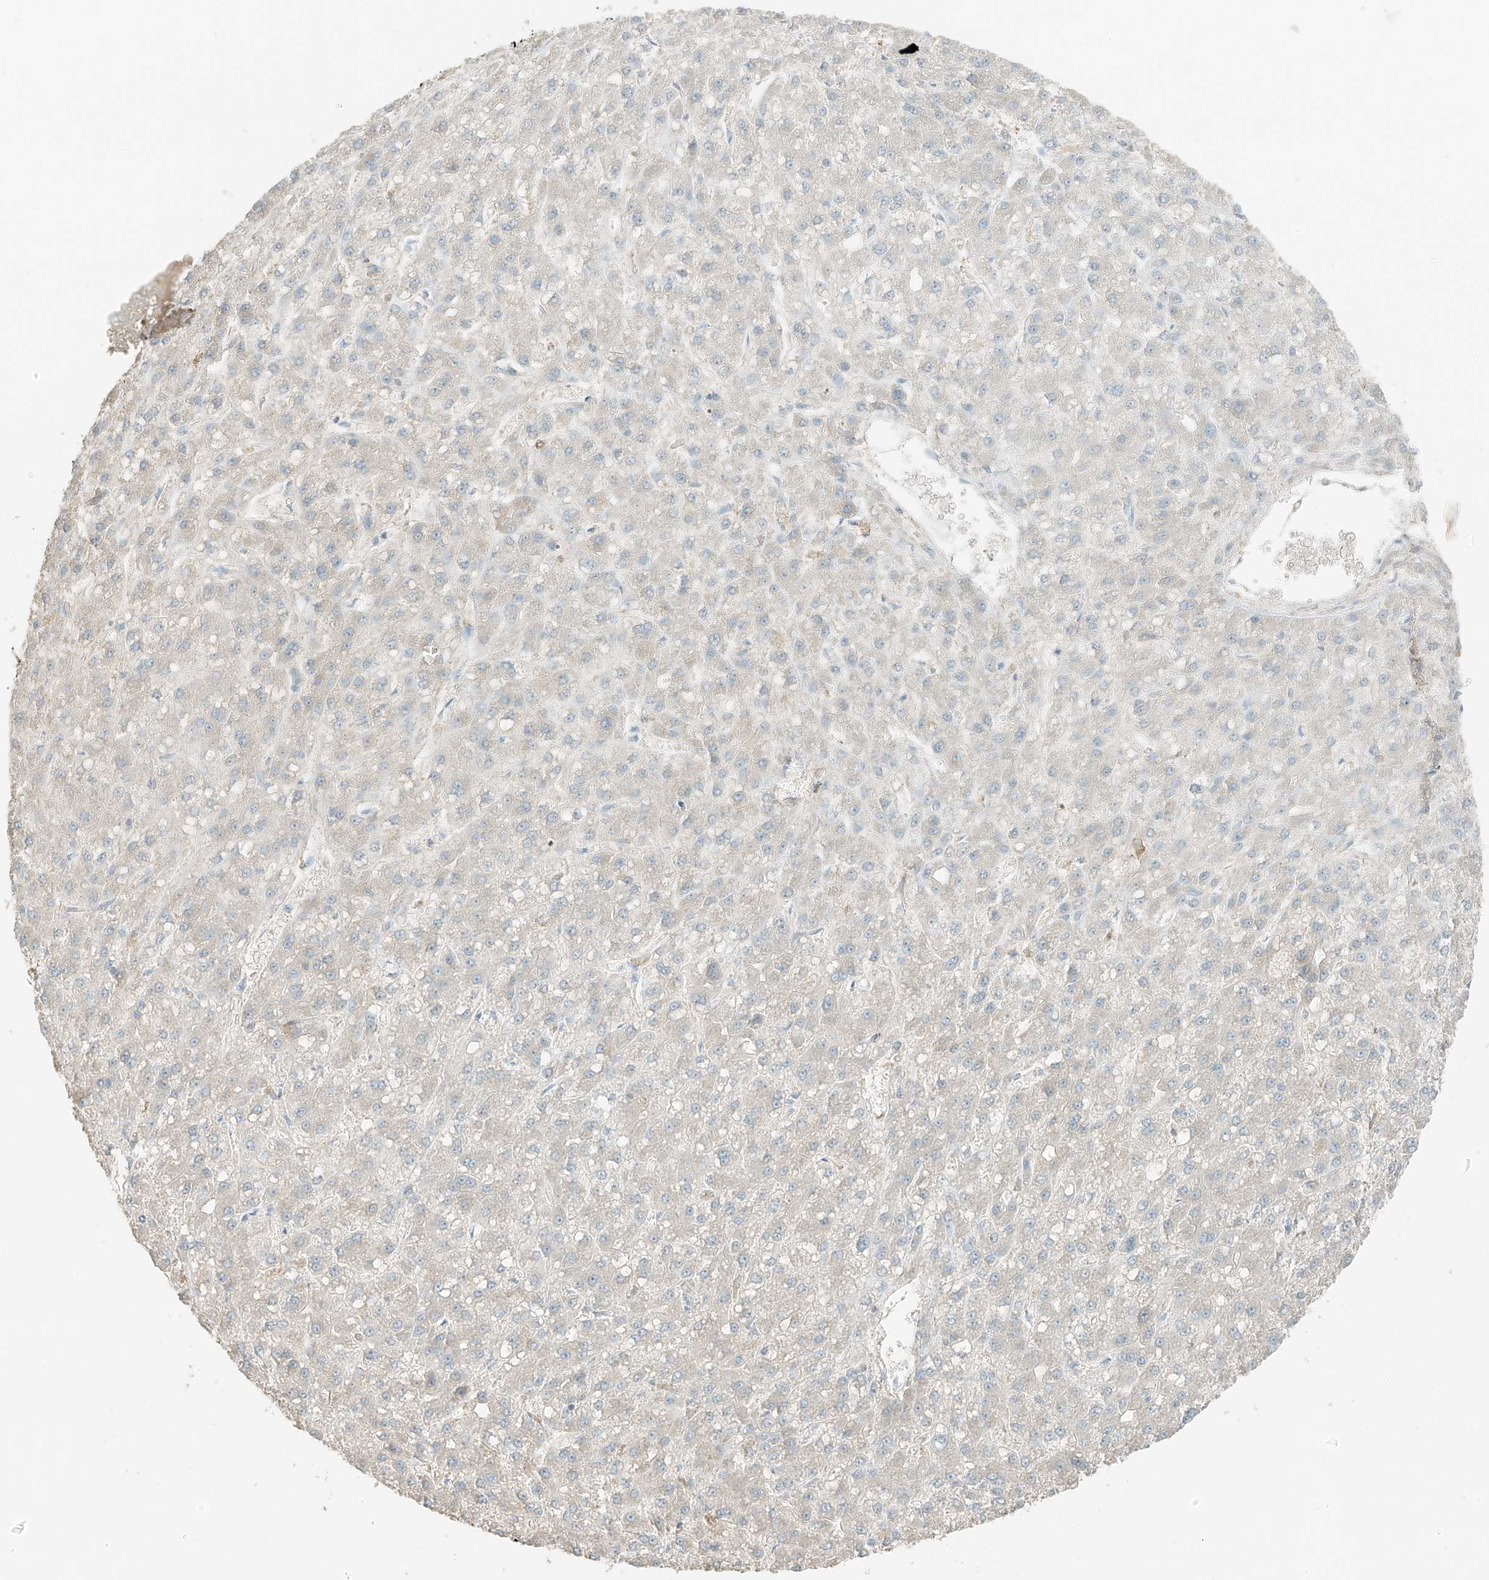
{"staining": {"intensity": "negative", "quantity": "none", "location": "none"}, "tissue": "liver cancer", "cell_type": "Tumor cells", "image_type": "cancer", "snomed": [{"axis": "morphology", "description": "Carcinoma, Hepatocellular, NOS"}, {"axis": "topography", "description": "Liver"}], "caption": "High power microscopy histopathology image of an immunohistochemistry micrograph of liver cancer (hepatocellular carcinoma), revealing no significant expression in tumor cells.", "gene": "RFTN2", "patient": {"sex": "male", "age": 67}}